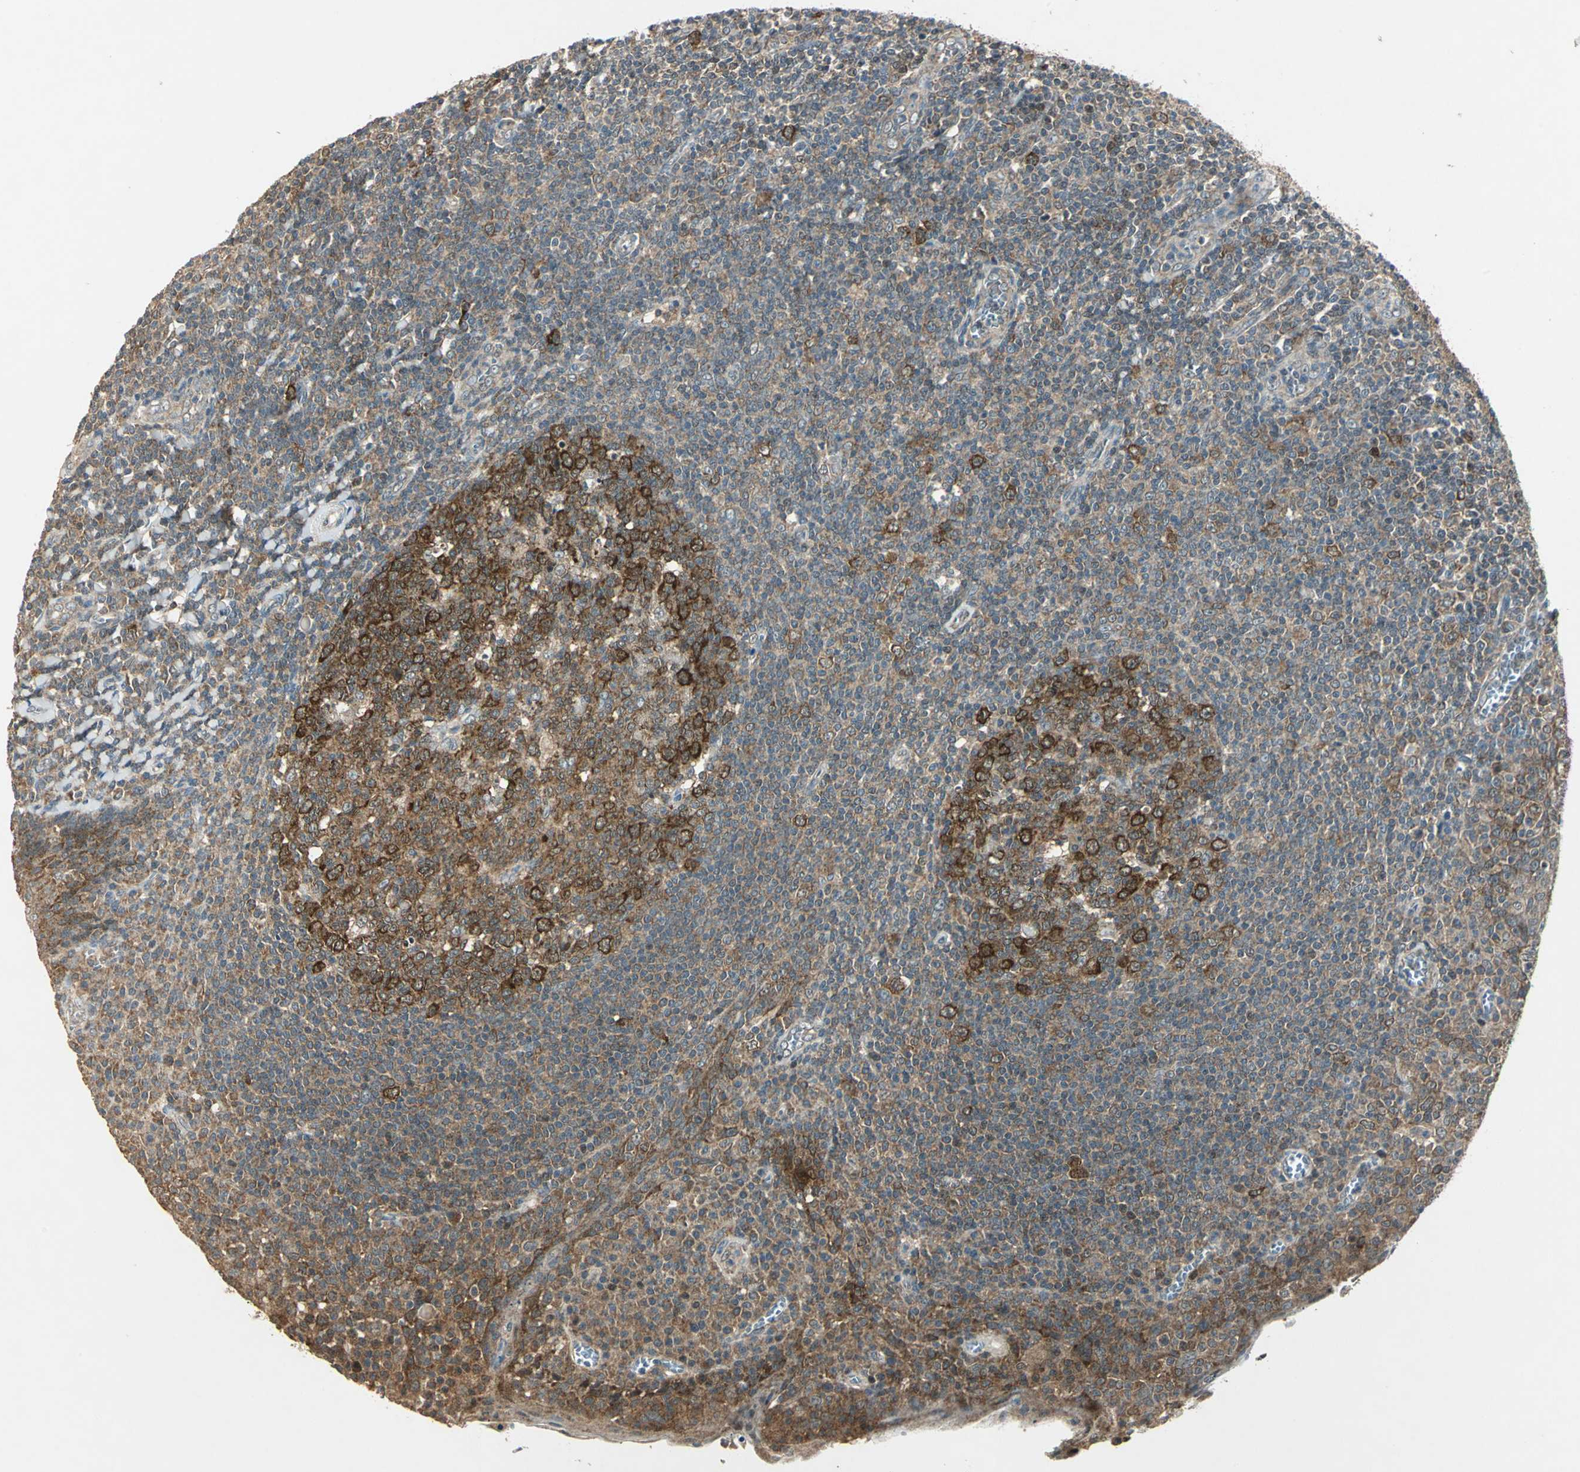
{"staining": {"intensity": "strong", "quantity": ">75%", "location": "nuclear"}, "tissue": "tonsil", "cell_type": "Germinal center cells", "image_type": "normal", "snomed": [{"axis": "morphology", "description": "Normal tissue, NOS"}, {"axis": "topography", "description": "Tonsil"}], "caption": "Tonsil stained with immunohistochemistry reveals strong nuclear positivity in about >75% of germinal center cells. (brown staining indicates protein expression, while blue staining denotes nuclei).", "gene": "AHSA1", "patient": {"sex": "male", "age": 31}}